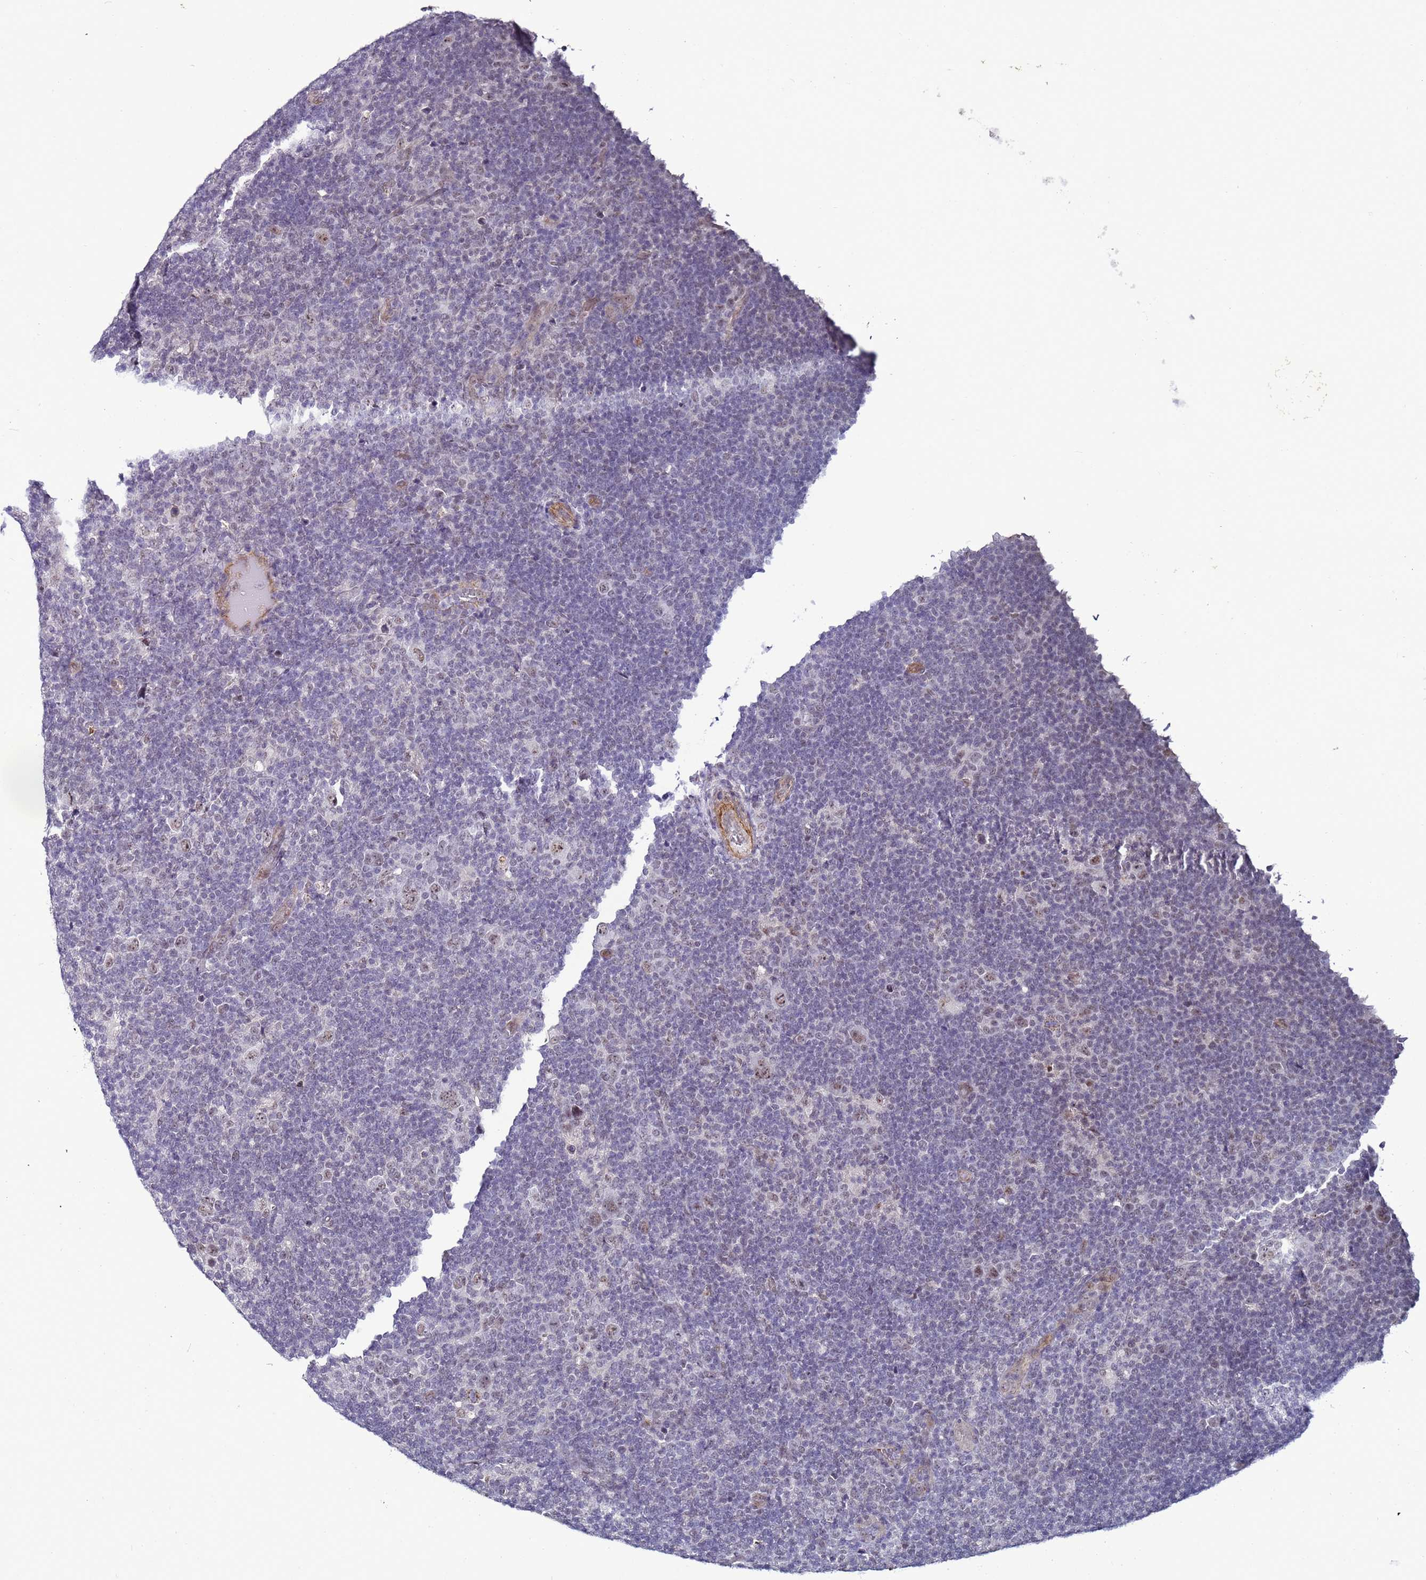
{"staining": {"intensity": "weak", "quantity": ">75%", "location": "nuclear"}, "tissue": "lymphoma", "cell_type": "Tumor cells", "image_type": "cancer", "snomed": [{"axis": "morphology", "description": "Hodgkin's disease, NOS"}, {"axis": "topography", "description": "Lymph node"}], "caption": "The micrograph displays staining of Hodgkin's disease, revealing weak nuclear protein positivity (brown color) within tumor cells.", "gene": "PSMA7", "patient": {"sex": "female", "age": 57}}